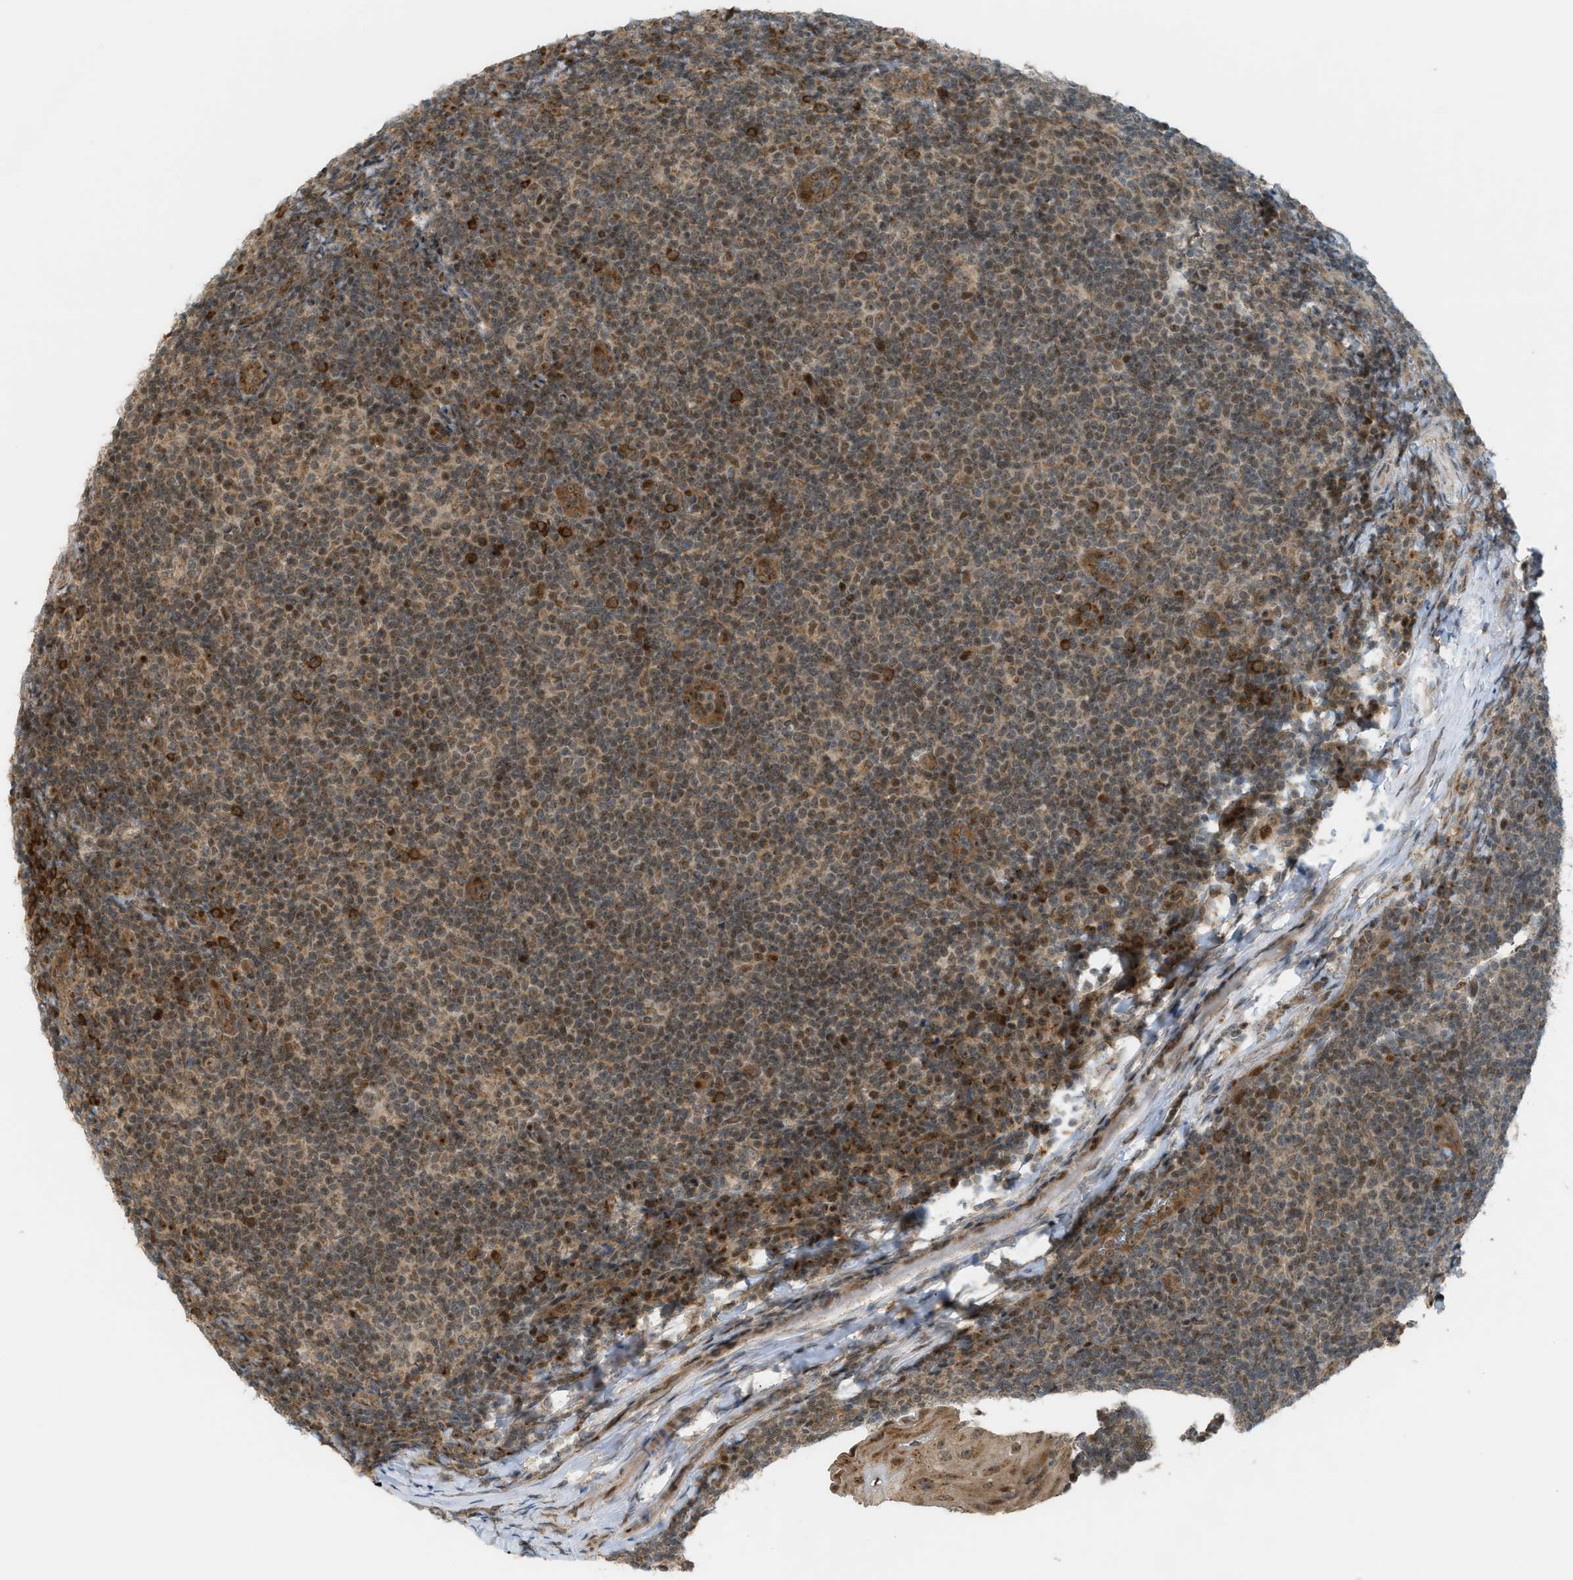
{"staining": {"intensity": "moderate", "quantity": "25%-75%", "location": "nuclear"}, "tissue": "tonsil", "cell_type": "Germinal center cells", "image_type": "normal", "snomed": [{"axis": "morphology", "description": "Normal tissue, NOS"}, {"axis": "topography", "description": "Tonsil"}], "caption": "Tonsil stained with a brown dye exhibits moderate nuclear positive staining in about 25%-75% of germinal center cells.", "gene": "CCDC186", "patient": {"sex": "male", "age": 37}}